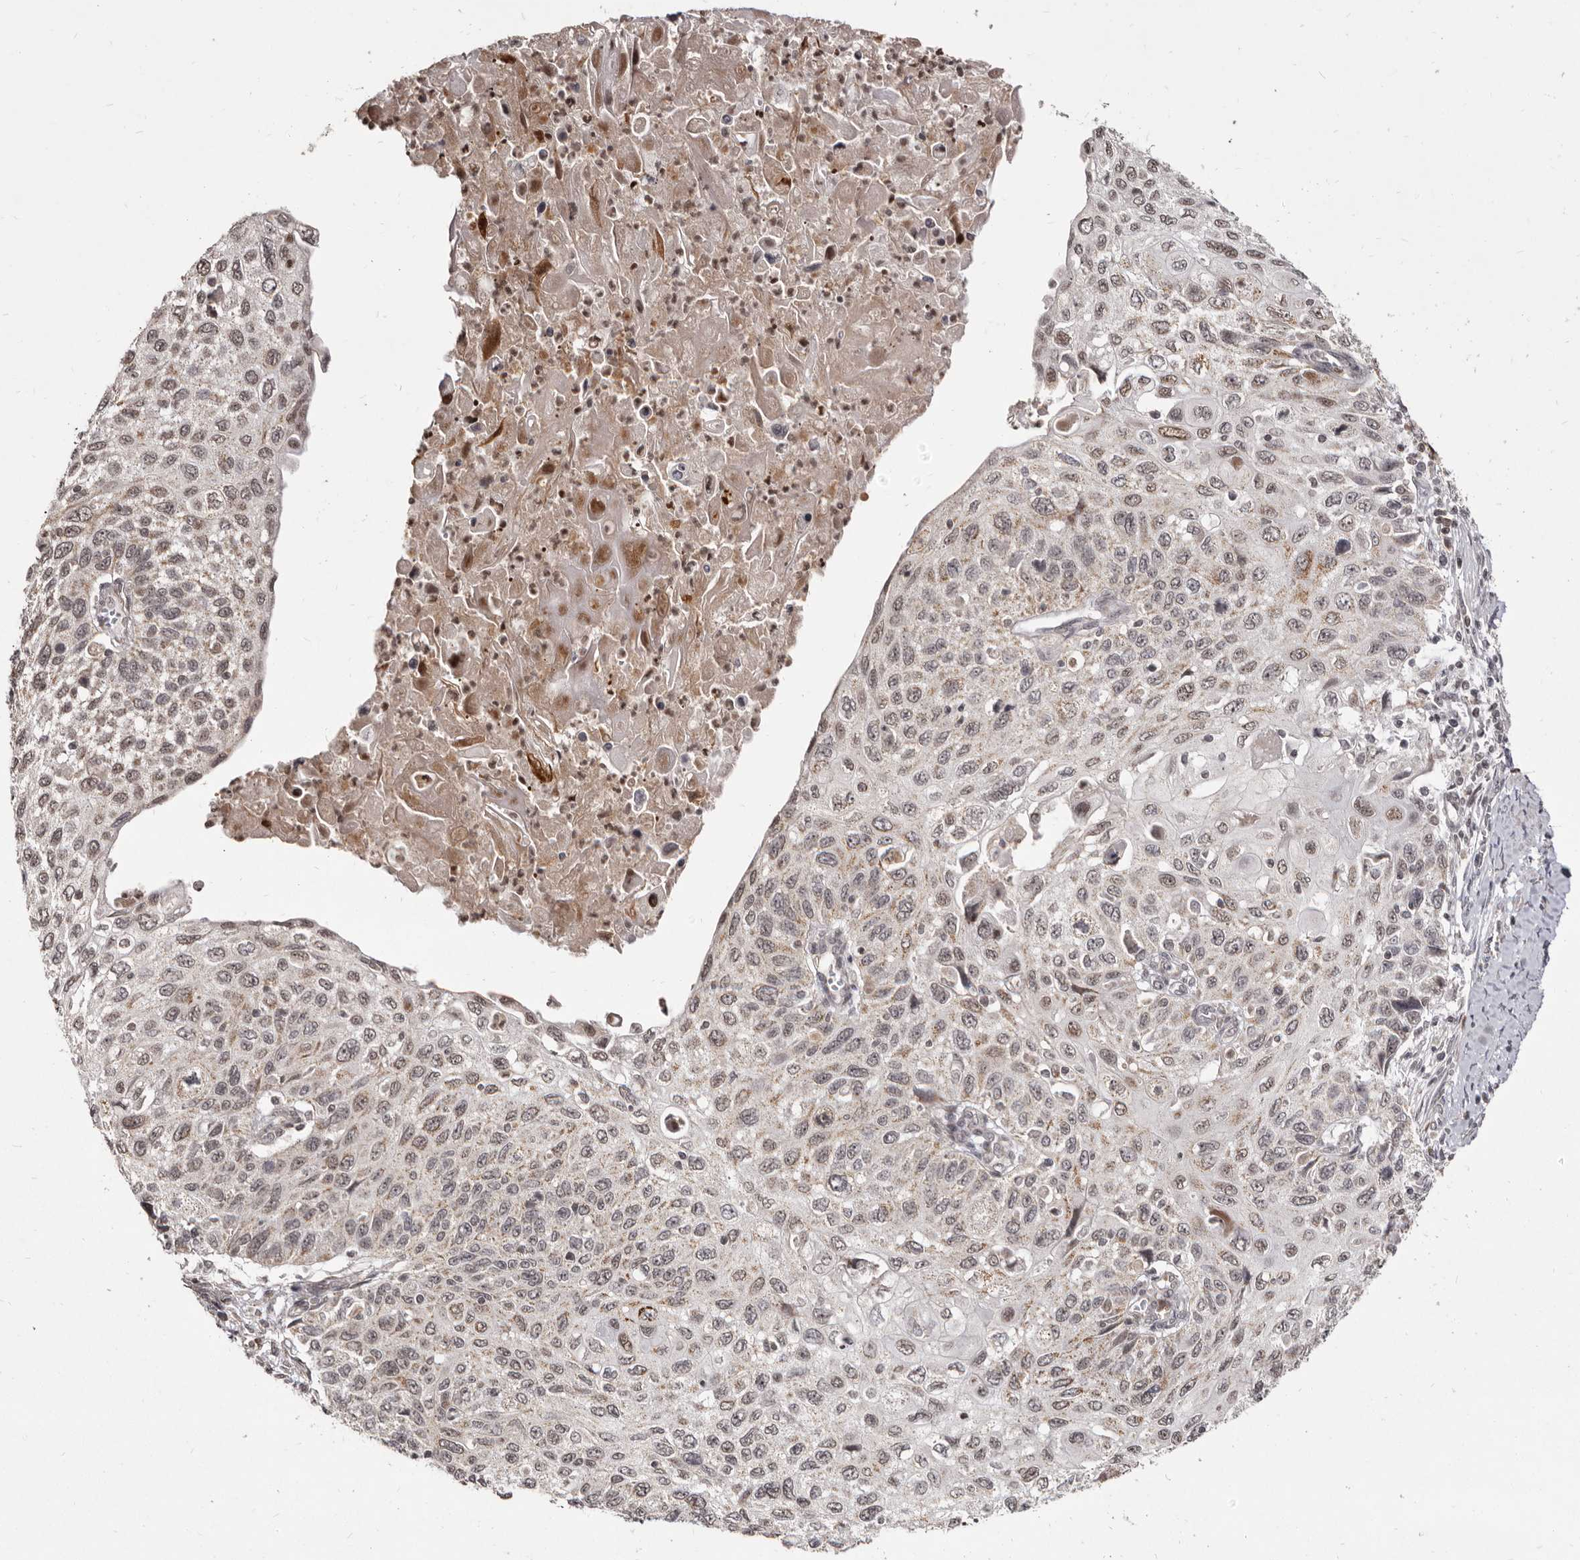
{"staining": {"intensity": "weak", "quantity": "<25%", "location": "cytoplasmic/membranous"}, "tissue": "cervical cancer", "cell_type": "Tumor cells", "image_type": "cancer", "snomed": [{"axis": "morphology", "description": "Squamous cell carcinoma, NOS"}, {"axis": "topography", "description": "Cervix"}], "caption": "Immunohistochemical staining of human squamous cell carcinoma (cervical) exhibits no significant positivity in tumor cells.", "gene": "THUMPD1", "patient": {"sex": "female", "age": 70}}